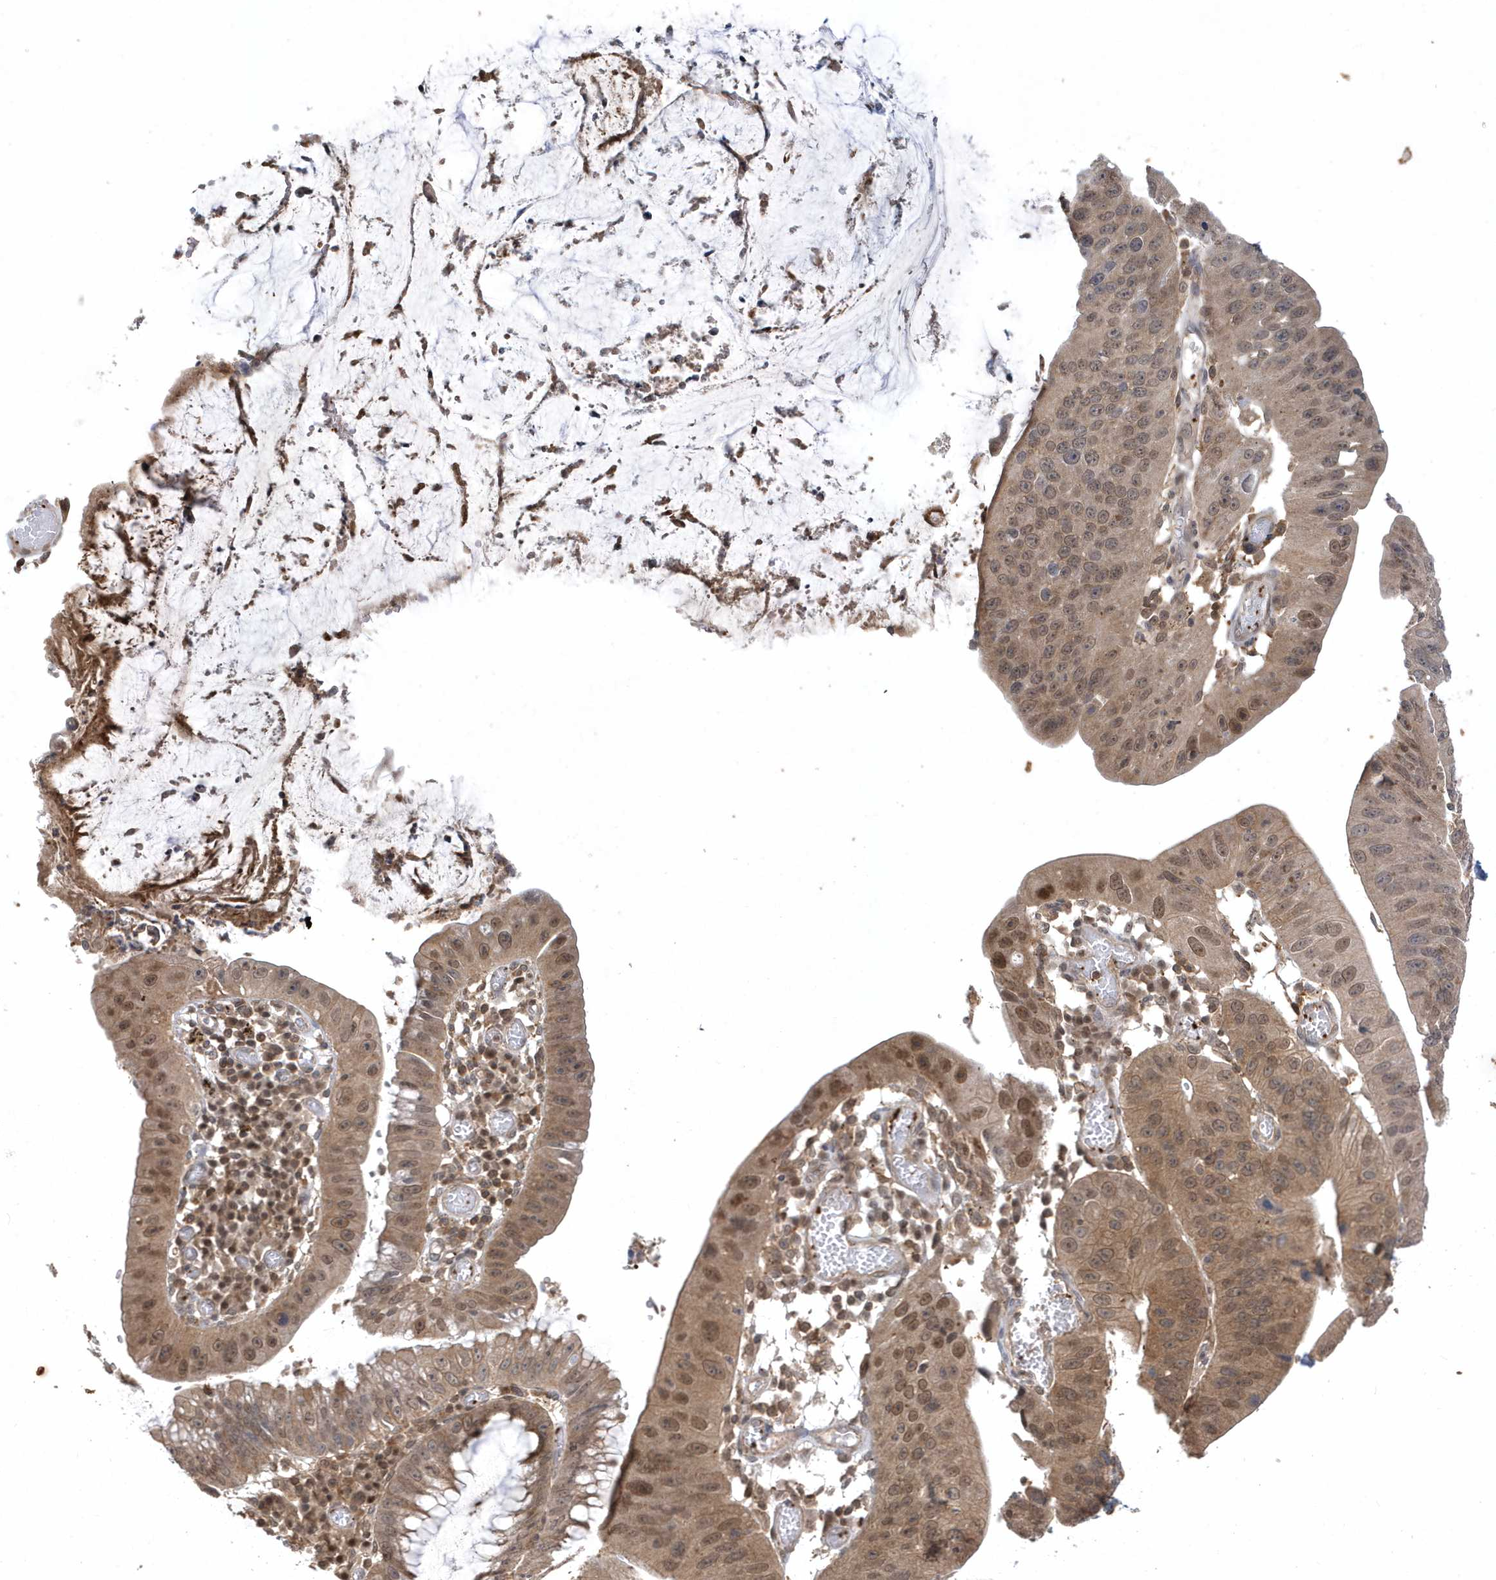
{"staining": {"intensity": "moderate", "quantity": ">75%", "location": "cytoplasmic/membranous,nuclear"}, "tissue": "stomach cancer", "cell_type": "Tumor cells", "image_type": "cancer", "snomed": [{"axis": "morphology", "description": "Adenocarcinoma, NOS"}, {"axis": "topography", "description": "Stomach"}], "caption": "An image showing moderate cytoplasmic/membranous and nuclear expression in approximately >75% of tumor cells in adenocarcinoma (stomach), as visualized by brown immunohistochemical staining.", "gene": "ACYP1", "patient": {"sex": "male", "age": 59}}